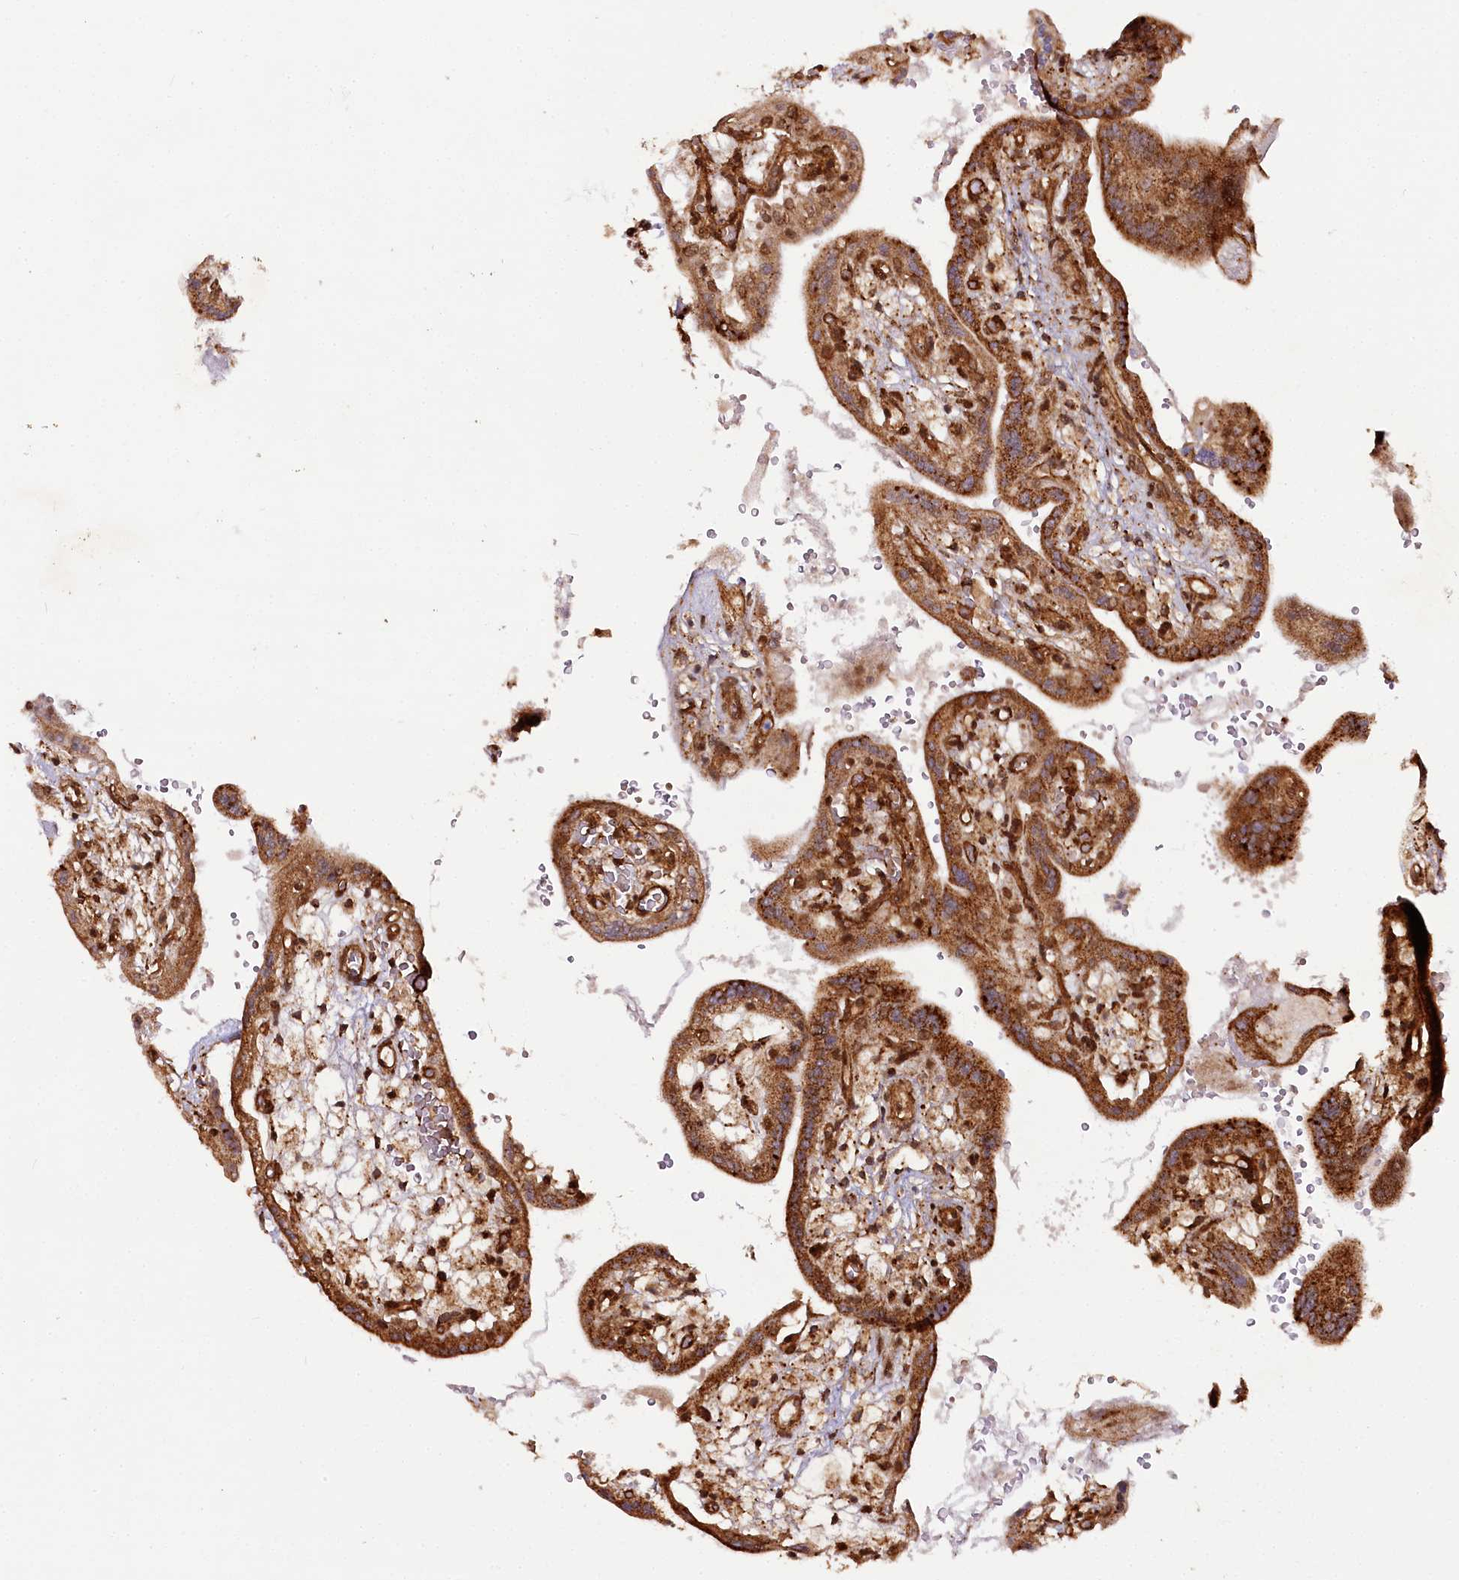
{"staining": {"intensity": "strong", "quantity": ">75%", "location": "cytoplasmic/membranous,nuclear"}, "tissue": "placenta", "cell_type": "Trophoblastic cells", "image_type": "normal", "snomed": [{"axis": "morphology", "description": "Normal tissue, NOS"}, {"axis": "topography", "description": "Placenta"}], "caption": "An image of placenta stained for a protein exhibits strong cytoplasmic/membranous,nuclear brown staining in trophoblastic cells. Nuclei are stained in blue.", "gene": "COPG1", "patient": {"sex": "female", "age": 37}}